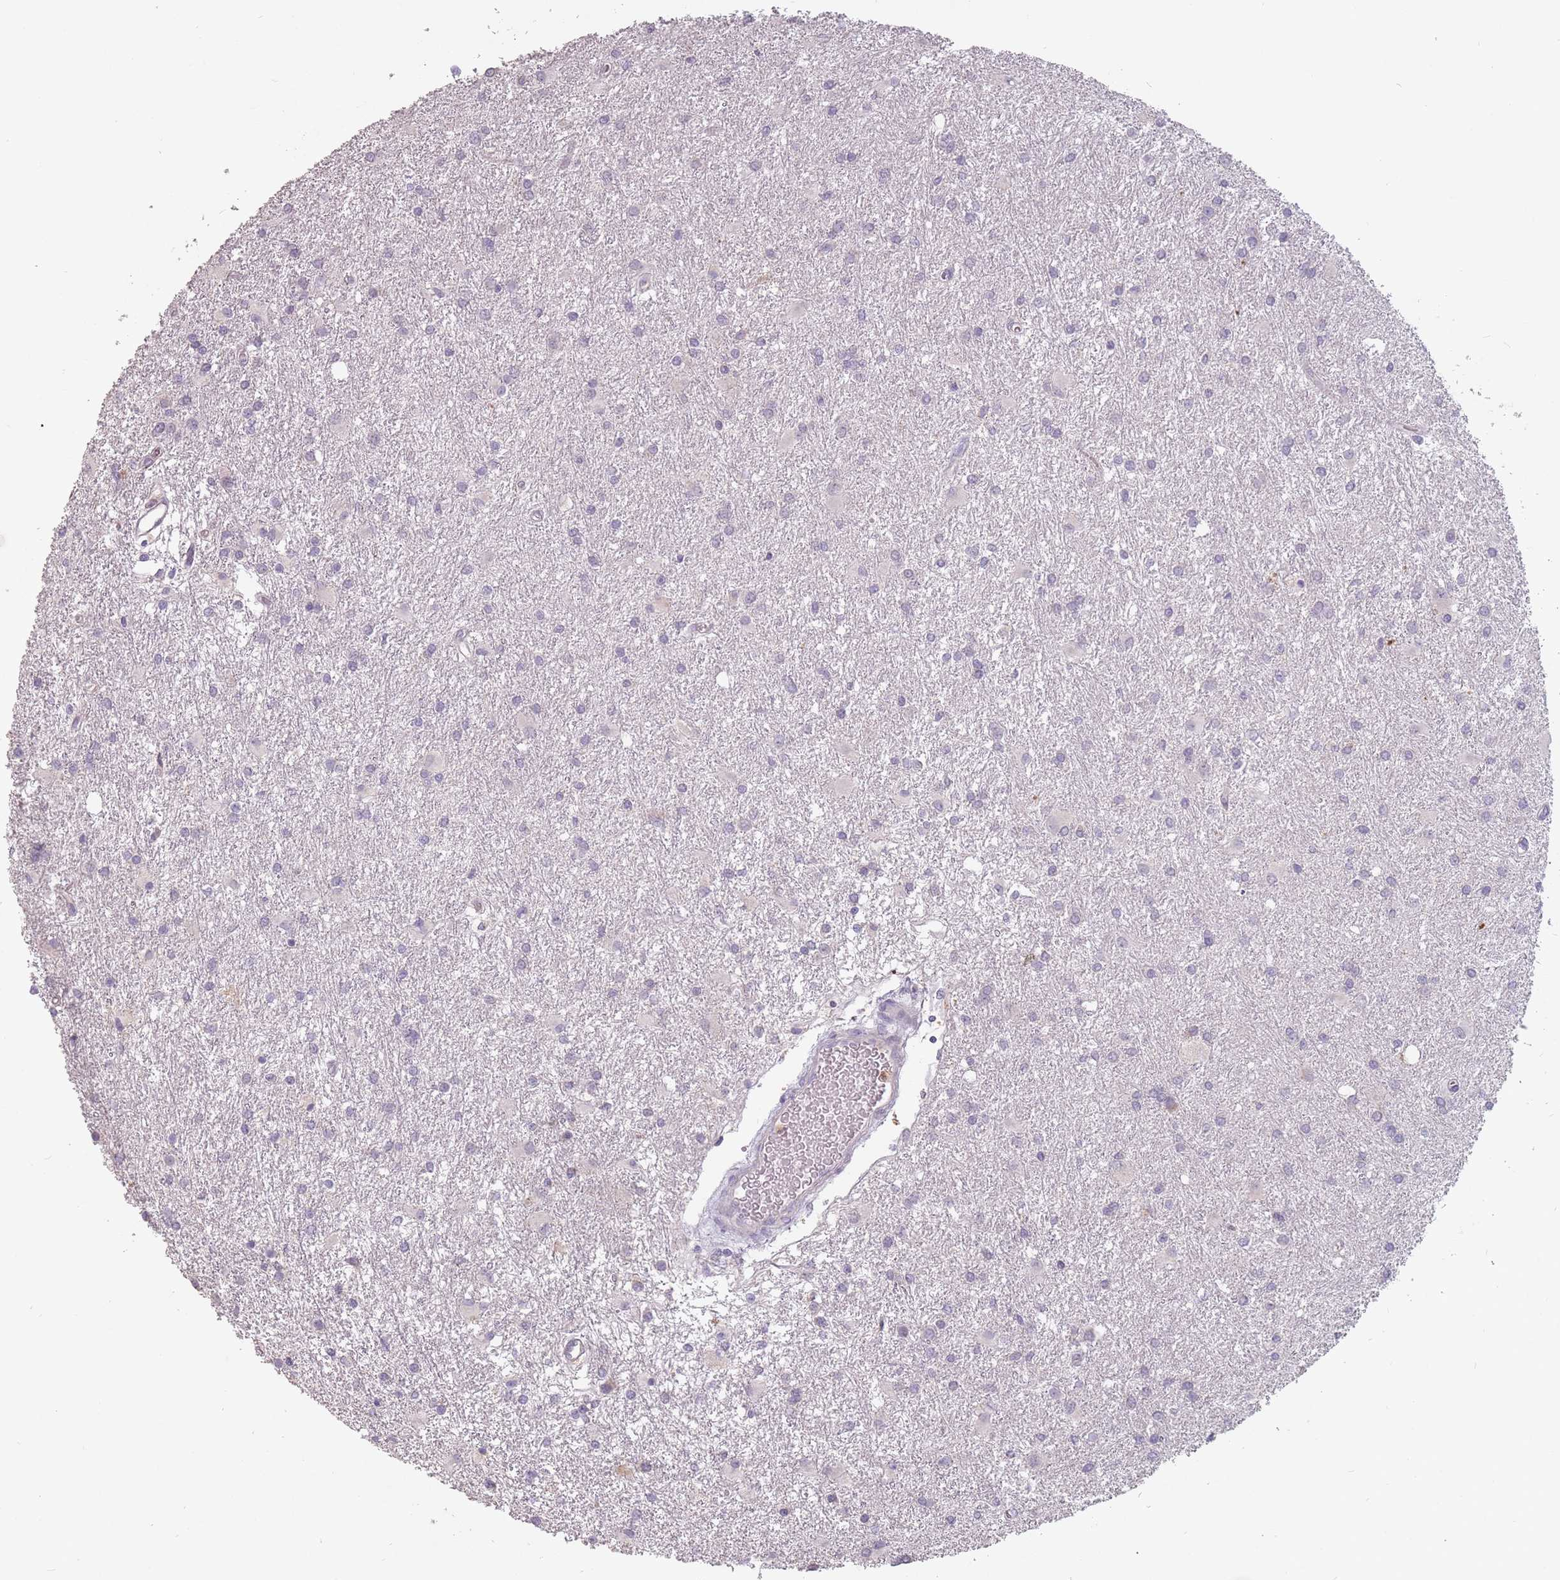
{"staining": {"intensity": "negative", "quantity": "none", "location": "none"}, "tissue": "glioma", "cell_type": "Tumor cells", "image_type": "cancer", "snomed": [{"axis": "morphology", "description": "Glioma, malignant, High grade"}, {"axis": "topography", "description": "Brain"}], "caption": "A high-resolution histopathology image shows IHC staining of glioma, which reveals no significant expression in tumor cells.", "gene": "RPS9", "patient": {"sex": "female", "age": 50}}